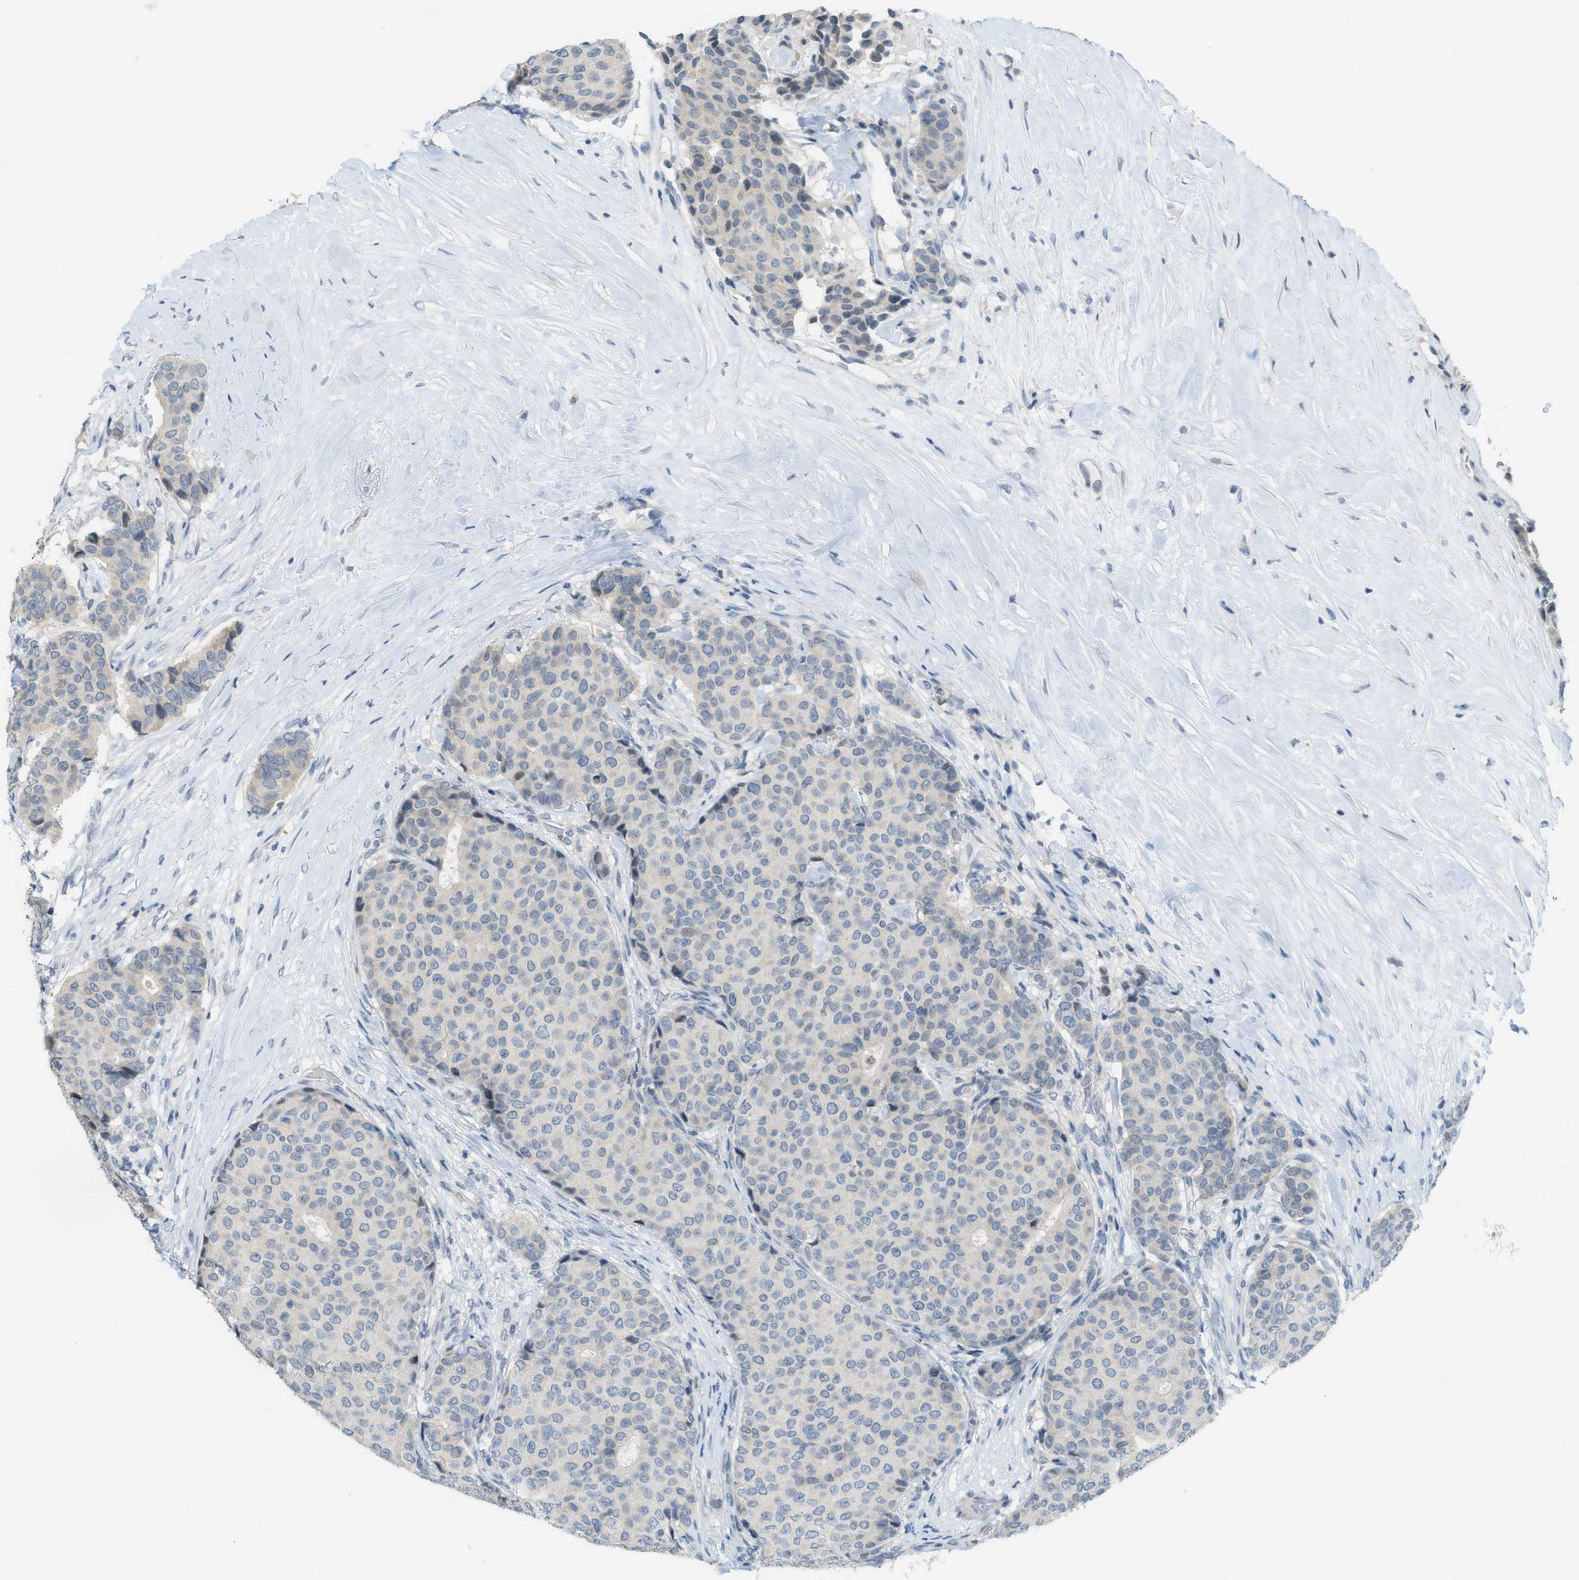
{"staining": {"intensity": "weak", "quantity": "<25%", "location": "cytoplasmic/membranous,nuclear"}, "tissue": "breast cancer", "cell_type": "Tumor cells", "image_type": "cancer", "snomed": [{"axis": "morphology", "description": "Duct carcinoma"}, {"axis": "topography", "description": "Breast"}], "caption": "Immunohistochemical staining of breast cancer (invasive ductal carcinoma) displays no significant expression in tumor cells. (Immunohistochemistry, brightfield microscopy, high magnification).", "gene": "TXNDC2", "patient": {"sex": "female", "age": 75}}